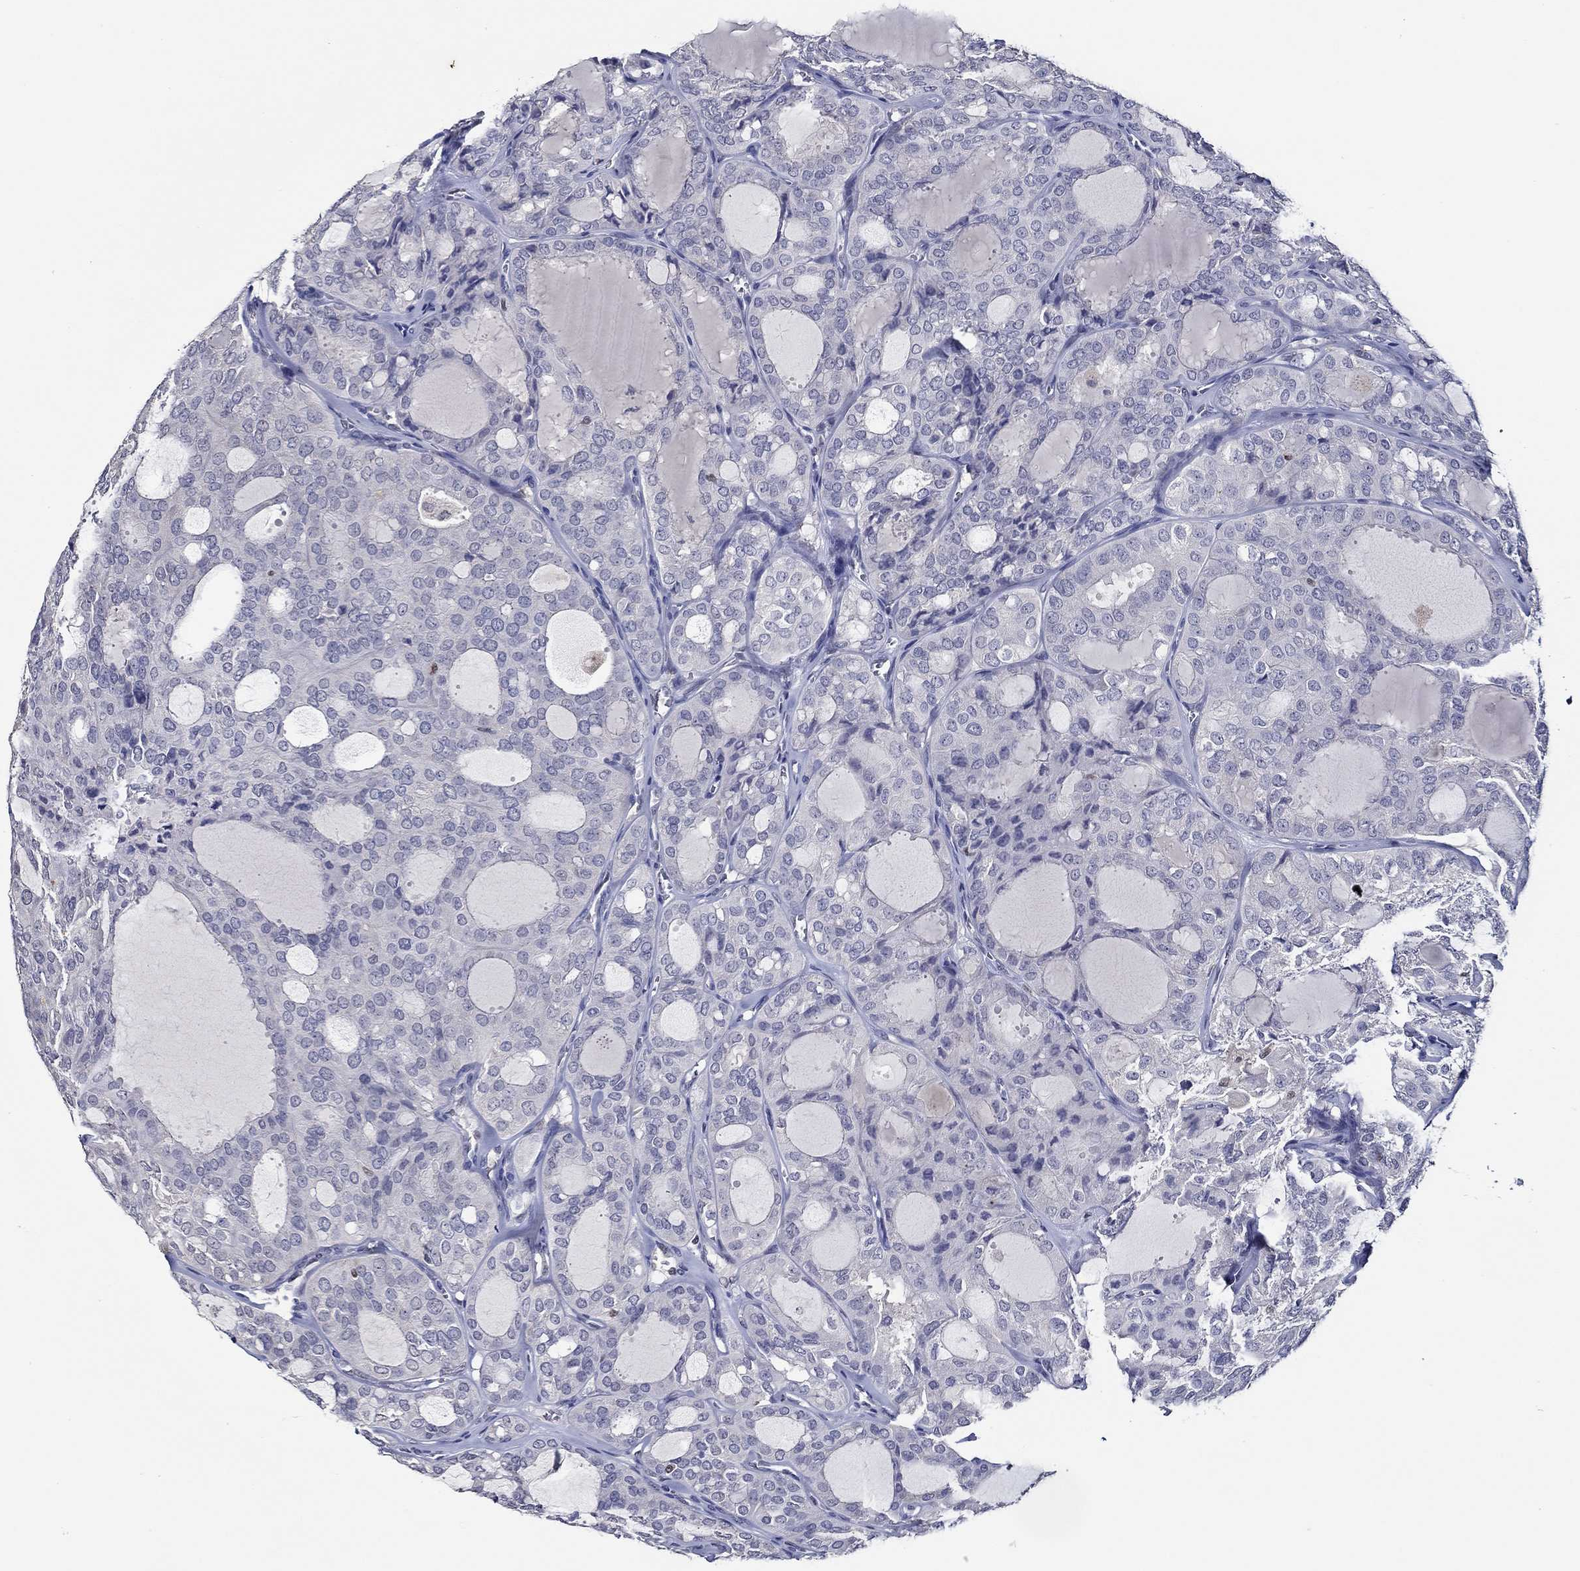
{"staining": {"intensity": "negative", "quantity": "none", "location": "none"}, "tissue": "thyroid cancer", "cell_type": "Tumor cells", "image_type": "cancer", "snomed": [{"axis": "morphology", "description": "Follicular adenoma carcinoma, NOS"}, {"axis": "topography", "description": "Thyroid gland"}], "caption": "Tumor cells show no significant expression in thyroid follicular adenoma carcinoma.", "gene": "GATA2", "patient": {"sex": "male", "age": 75}}